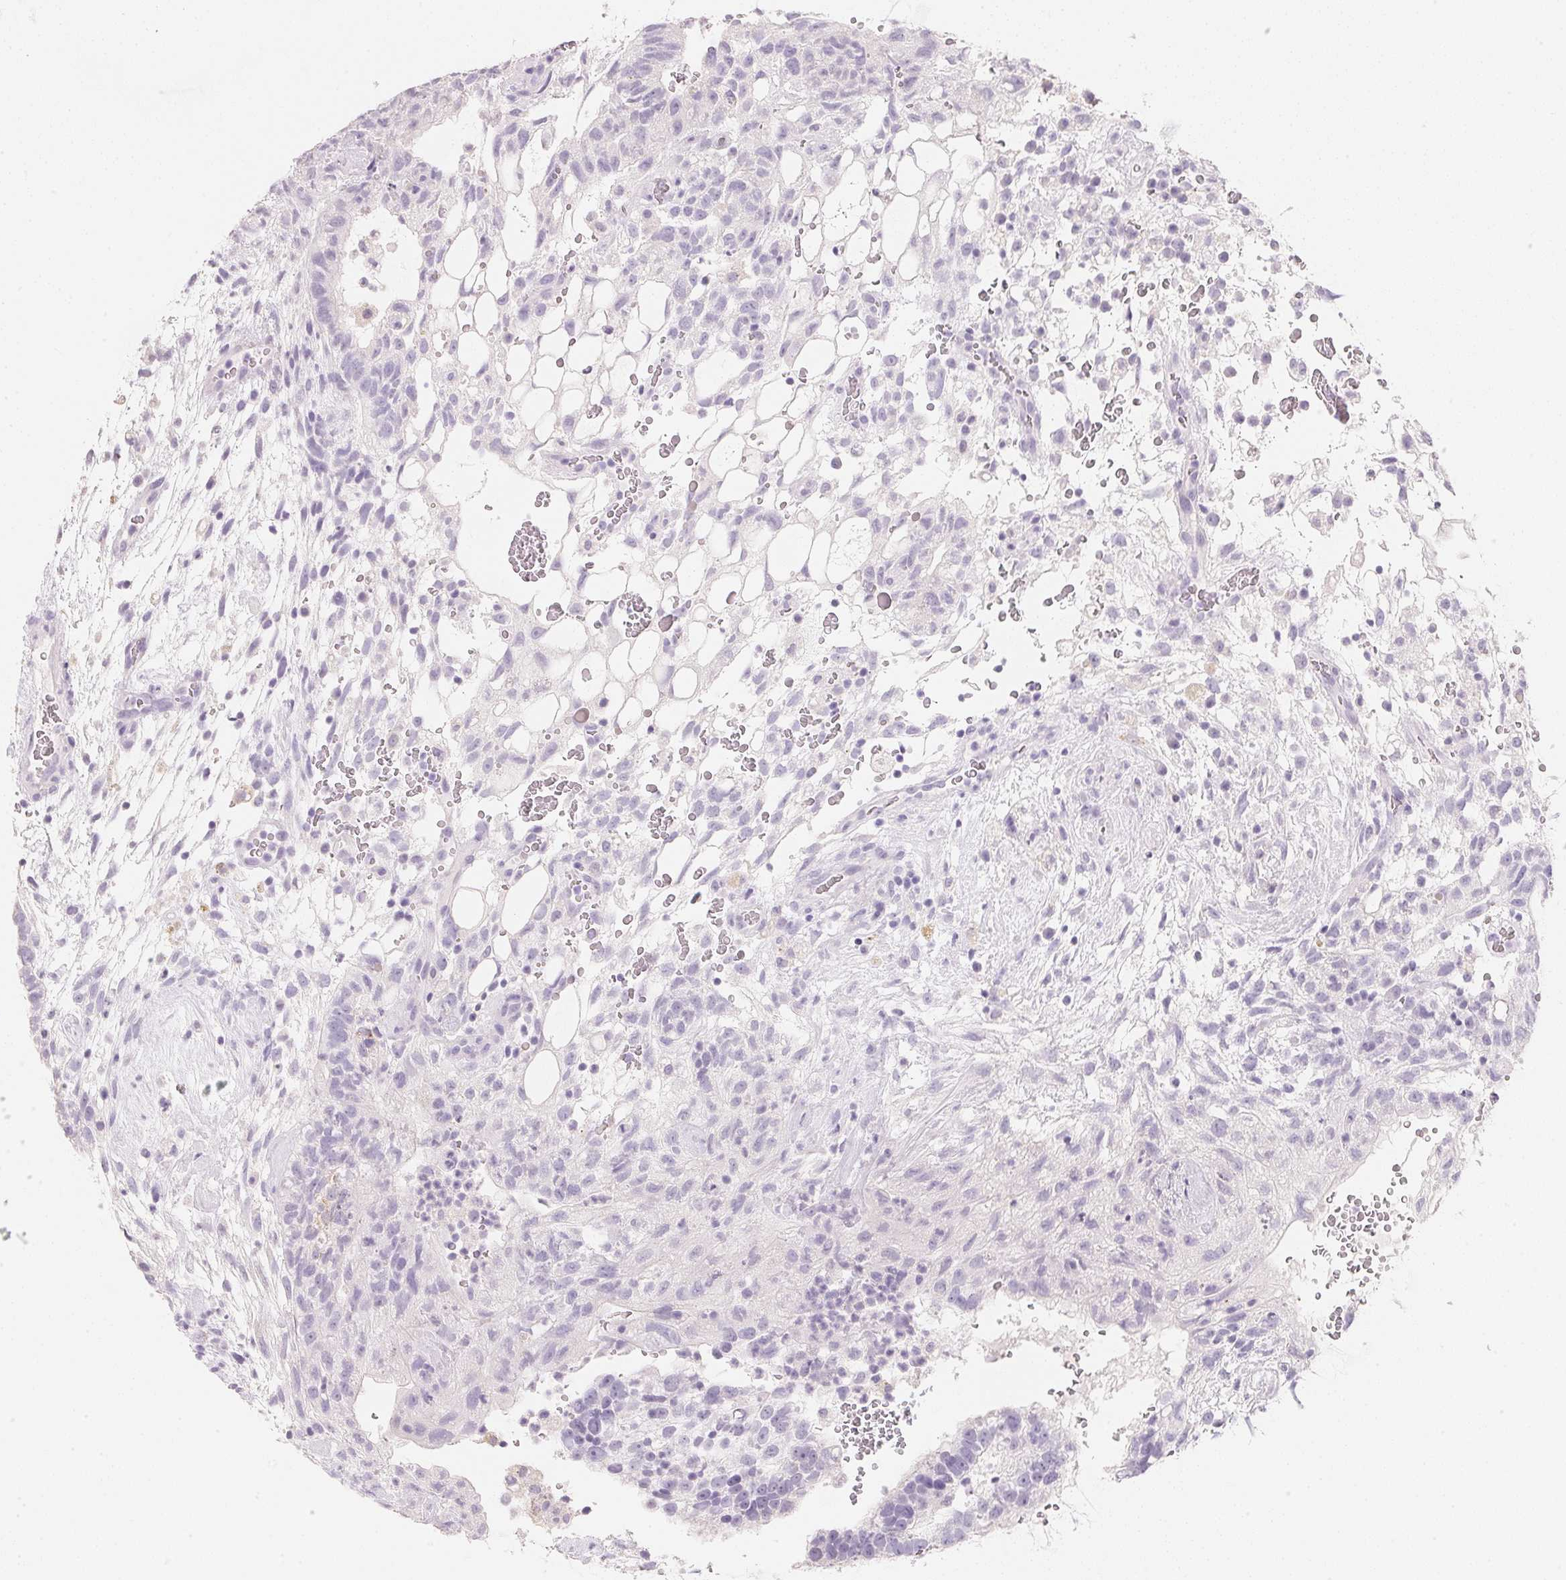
{"staining": {"intensity": "negative", "quantity": "none", "location": "none"}, "tissue": "testis cancer", "cell_type": "Tumor cells", "image_type": "cancer", "snomed": [{"axis": "morphology", "description": "Normal tissue, NOS"}, {"axis": "morphology", "description": "Carcinoma, Embryonal, NOS"}, {"axis": "topography", "description": "Testis"}], "caption": "The micrograph shows no staining of tumor cells in testis cancer (embryonal carcinoma). (Stains: DAB (3,3'-diaminobenzidine) immunohistochemistry with hematoxylin counter stain, Microscopy: brightfield microscopy at high magnification).", "gene": "ACP3", "patient": {"sex": "male", "age": 32}}